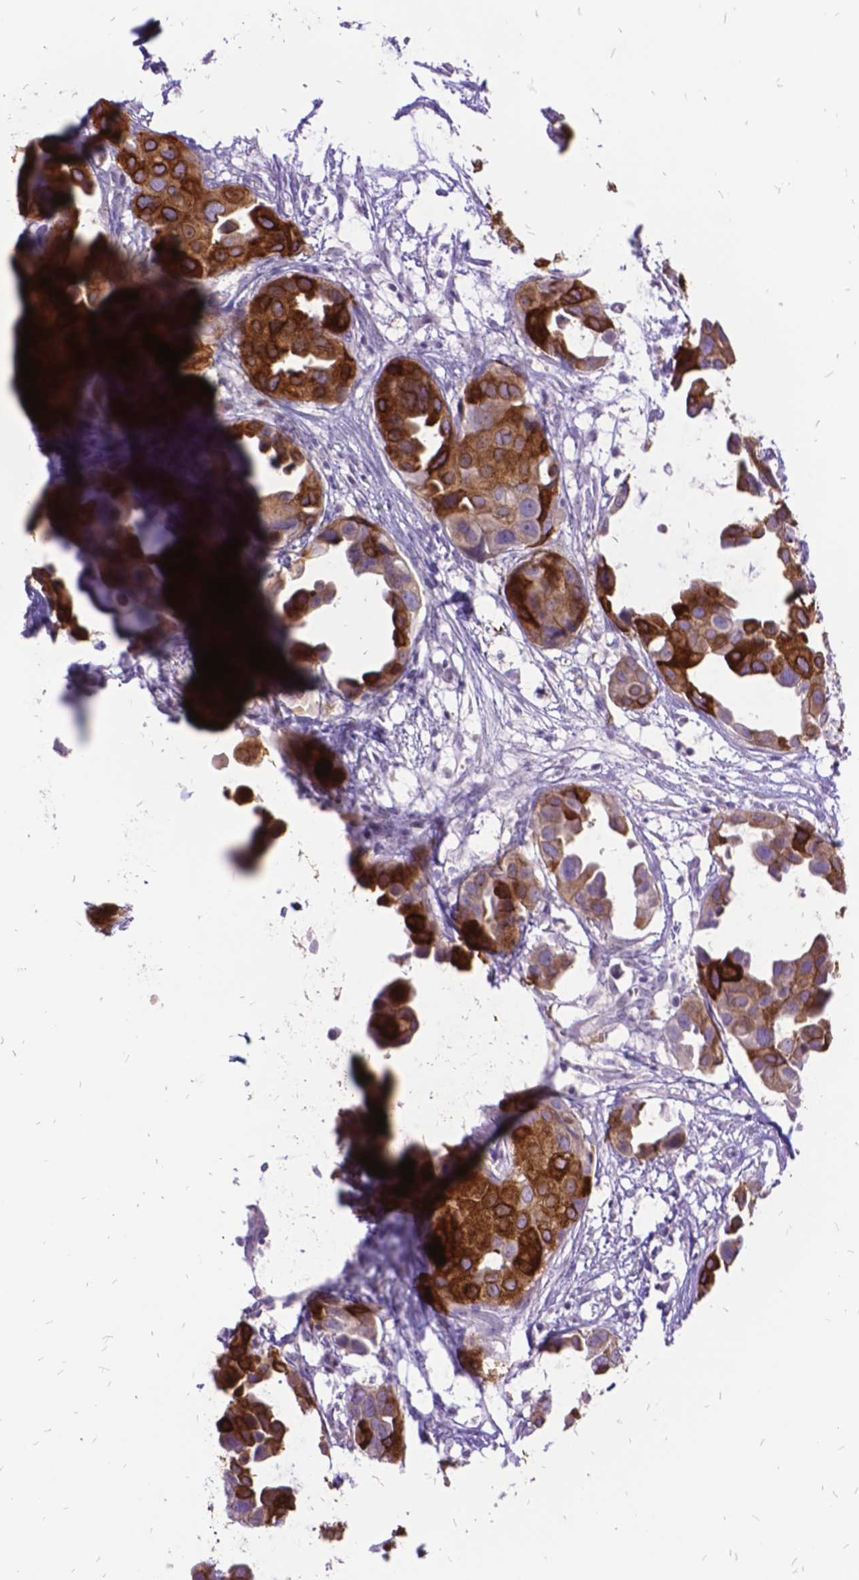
{"staining": {"intensity": "strong", "quantity": "25%-75%", "location": "cytoplasmic/membranous"}, "tissue": "breast cancer", "cell_type": "Tumor cells", "image_type": "cancer", "snomed": [{"axis": "morphology", "description": "Duct carcinoma"}, {"axis": "topography", "description": "Breast"}], "caption": "Protein expression analysis of human breast invasive ductal carcinoma reveals strong cytoplasmic/membranous expression in approximately 25%-75% of tumor cells.", "gene": "ITGB6", "patient": {"sex": "female", "age": 38}}